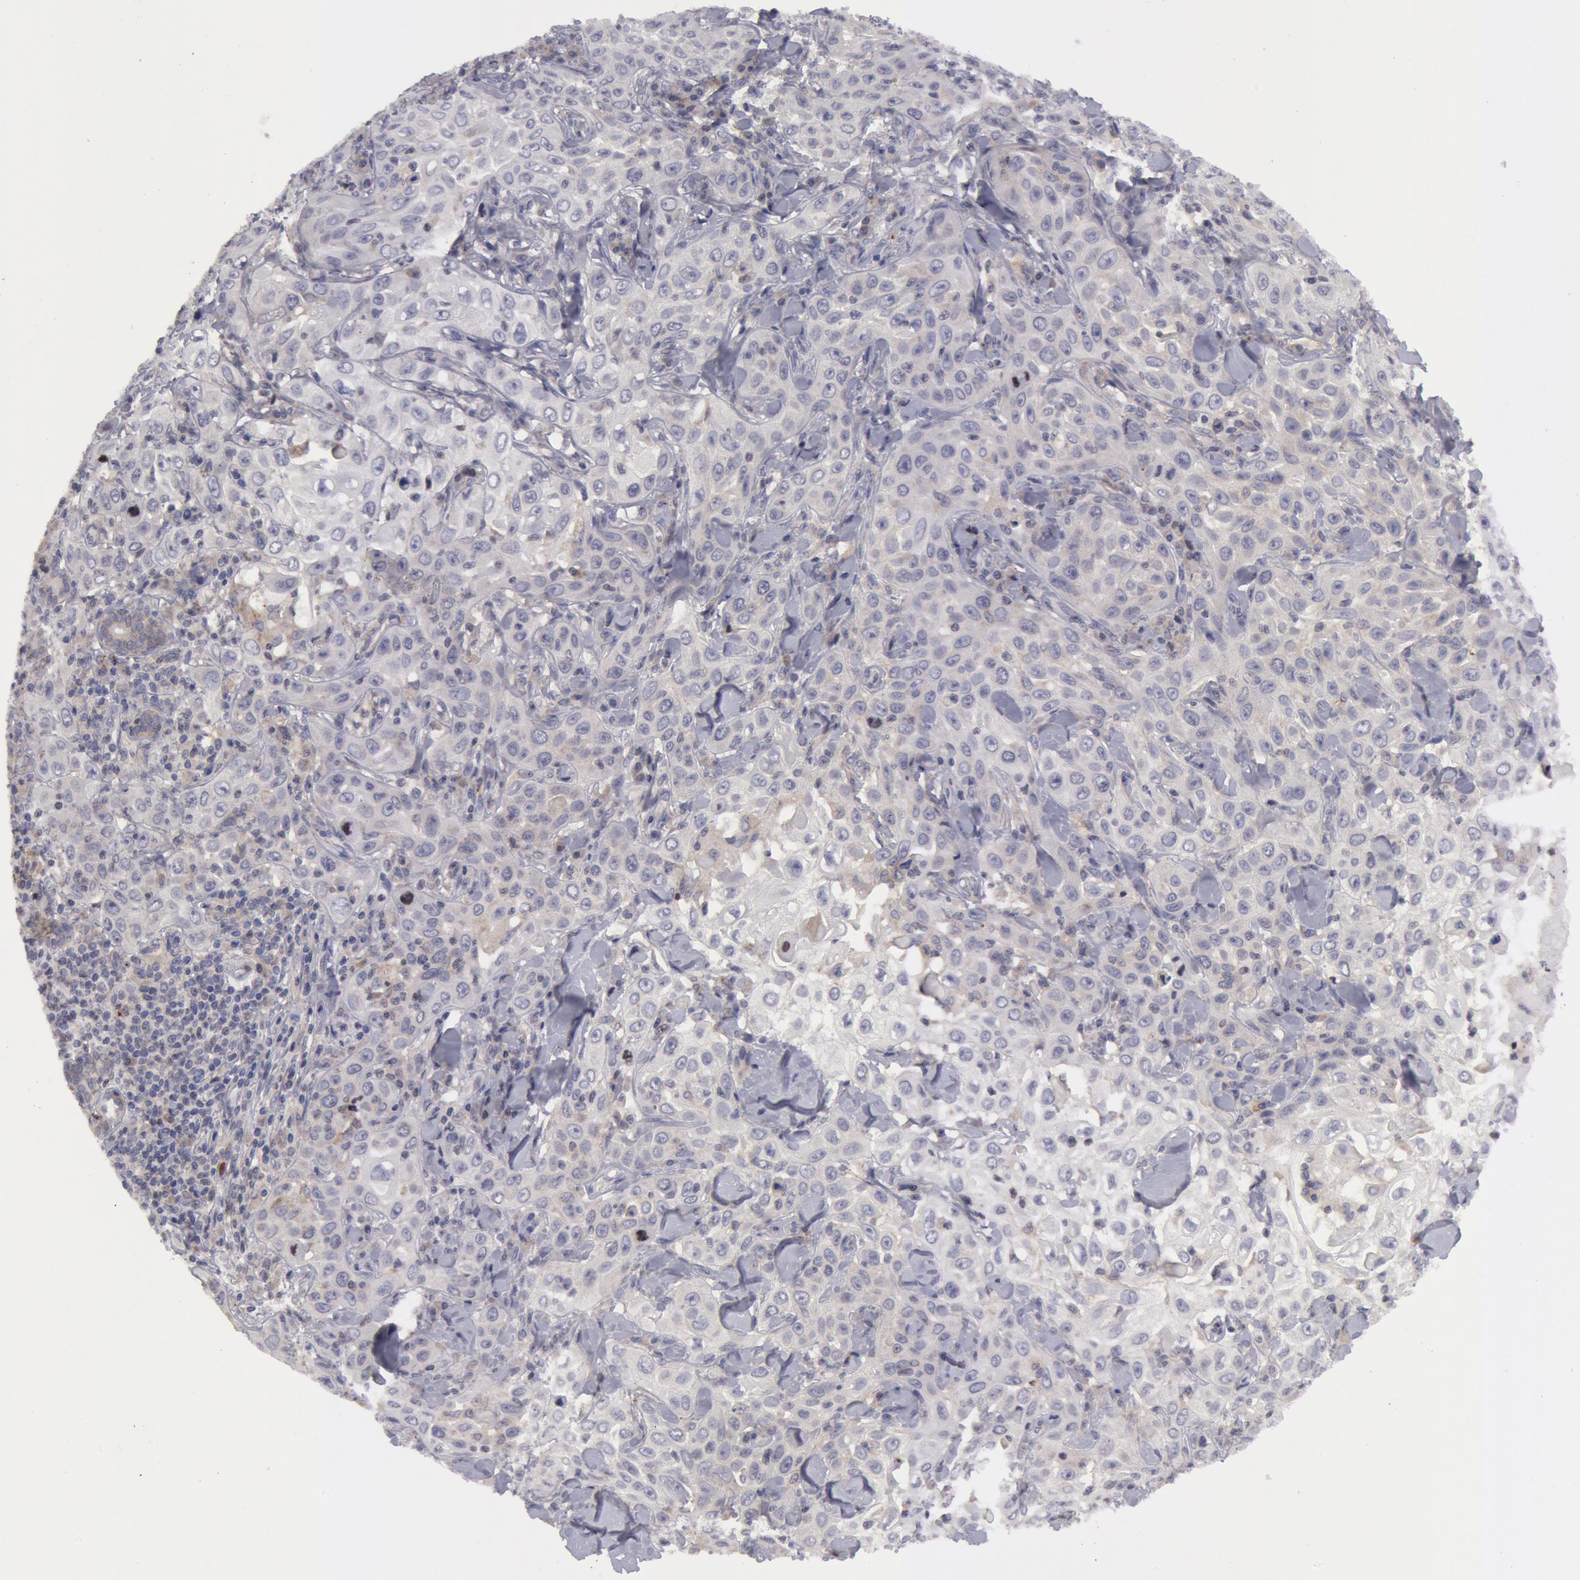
{"staining": {"intensity": "negative", "quantity": "none", "location": "none"}, "tissue": "skin cancer", "cell_type": "Tumor cells", "image_type": "cancer", "snomed": [{"axis": "morphology", "description": "Squamous cell carcinoma, NOS"}, {"axis": "topography", "description": "Skin"}], "caption": "Protein analysis of skin cancer shows no significant expression in tumor cells. (DAB immunohistochemistry visualized using brightfield microscopy, high magnification).", "gene": "ERBB2", "patient": {"sex": "male", "age": 84}}